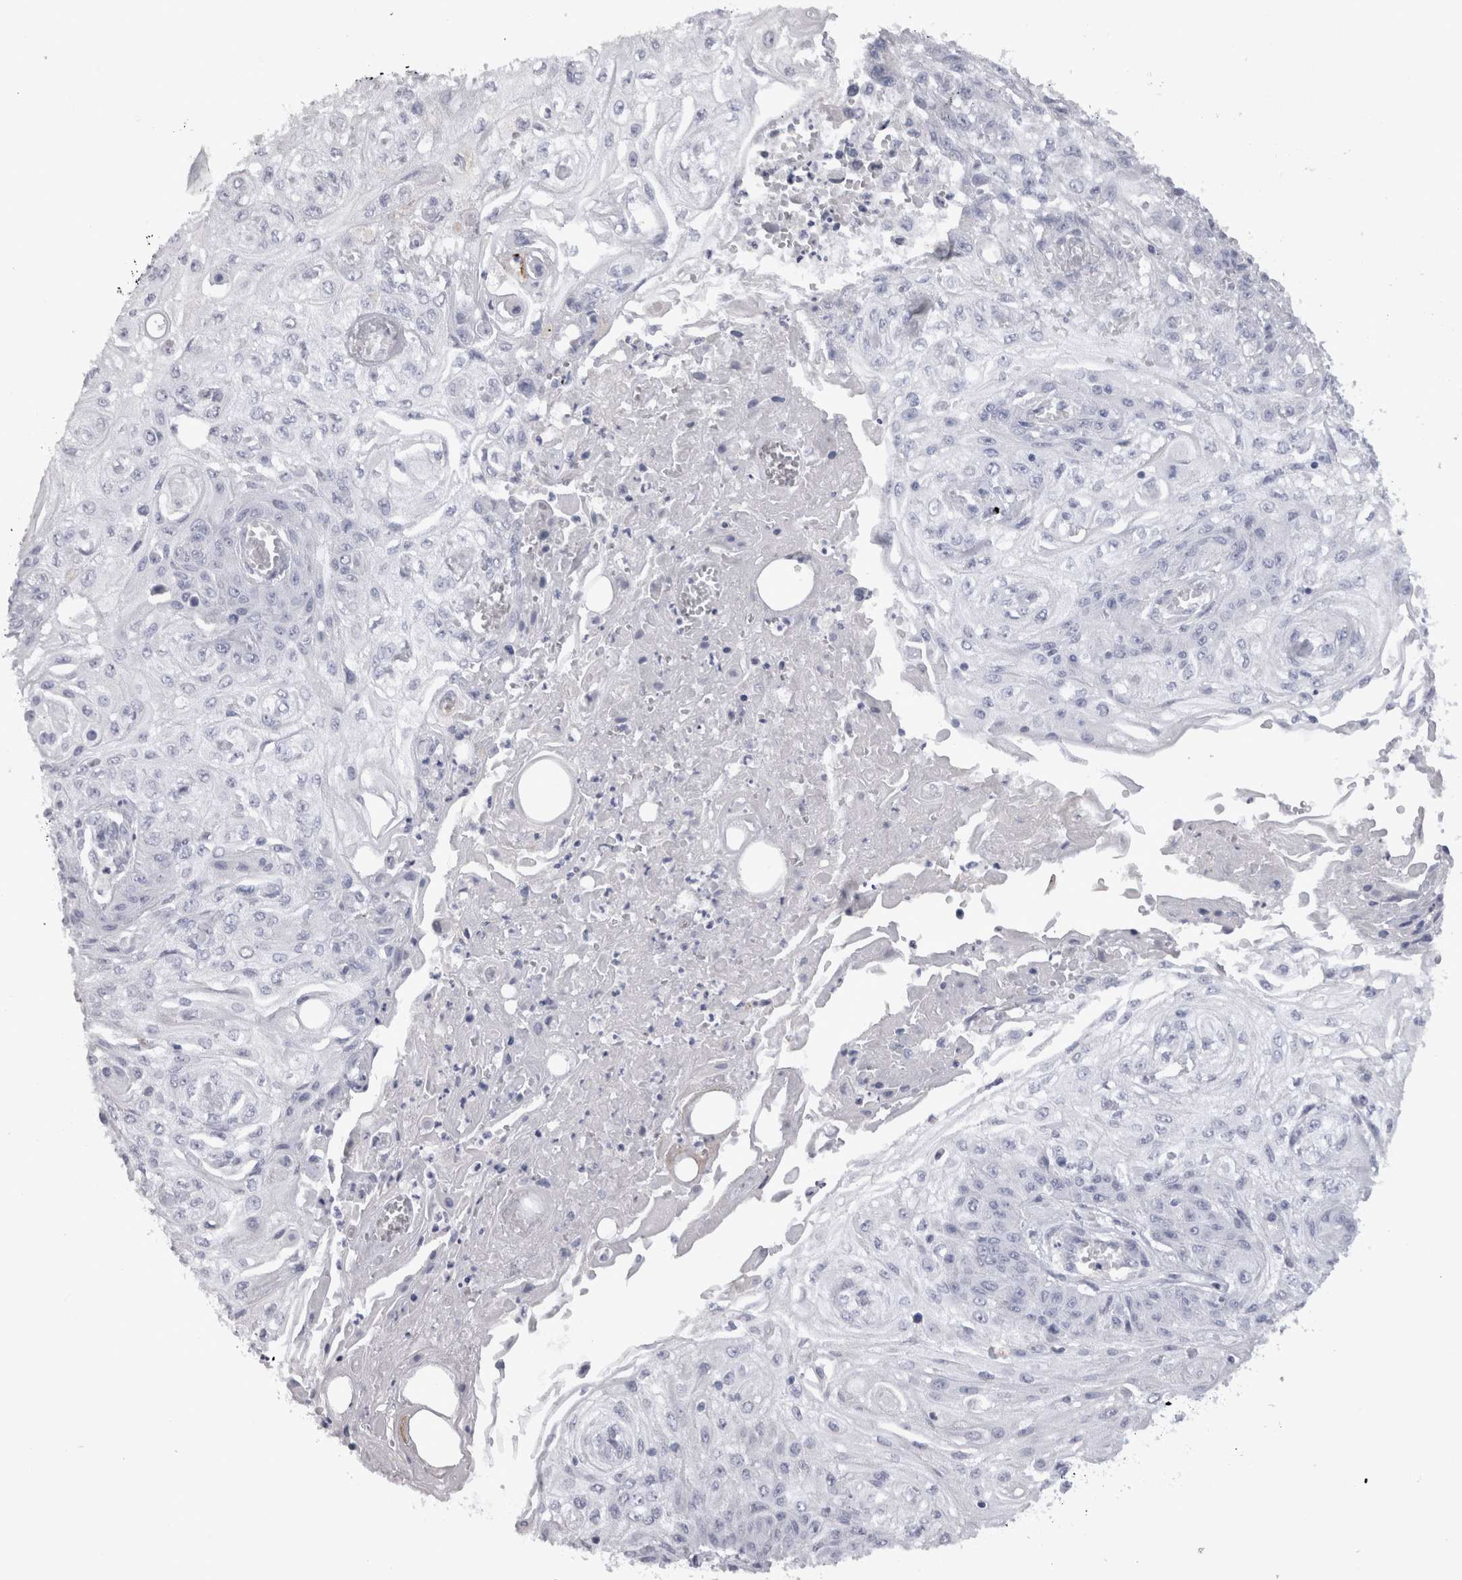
{"staining": {"intensity": "negative", "quantity": "none", "location": "none"}, "tissue": "skin cancer", "cell_type": "Tumor cells", "image_type": "cancer", "snomed": [{"axis": "morphology", "description": "Squamous cell carcinoma, NOS"}, {"axis": "morphology", "description": "Squamous cell carcinoma, metastatic, NOS"}, {"axis": "topography", "description": "Skin"}, {"axis": "topography", "description": "Lymph node"}], "caption": "Immunohistochemistry of human skin metastatic squamous cell carcinoma shows no staining in tumor cells.", "gene": "ADAM2", "patient": {"sex": "male", "age": 75}}